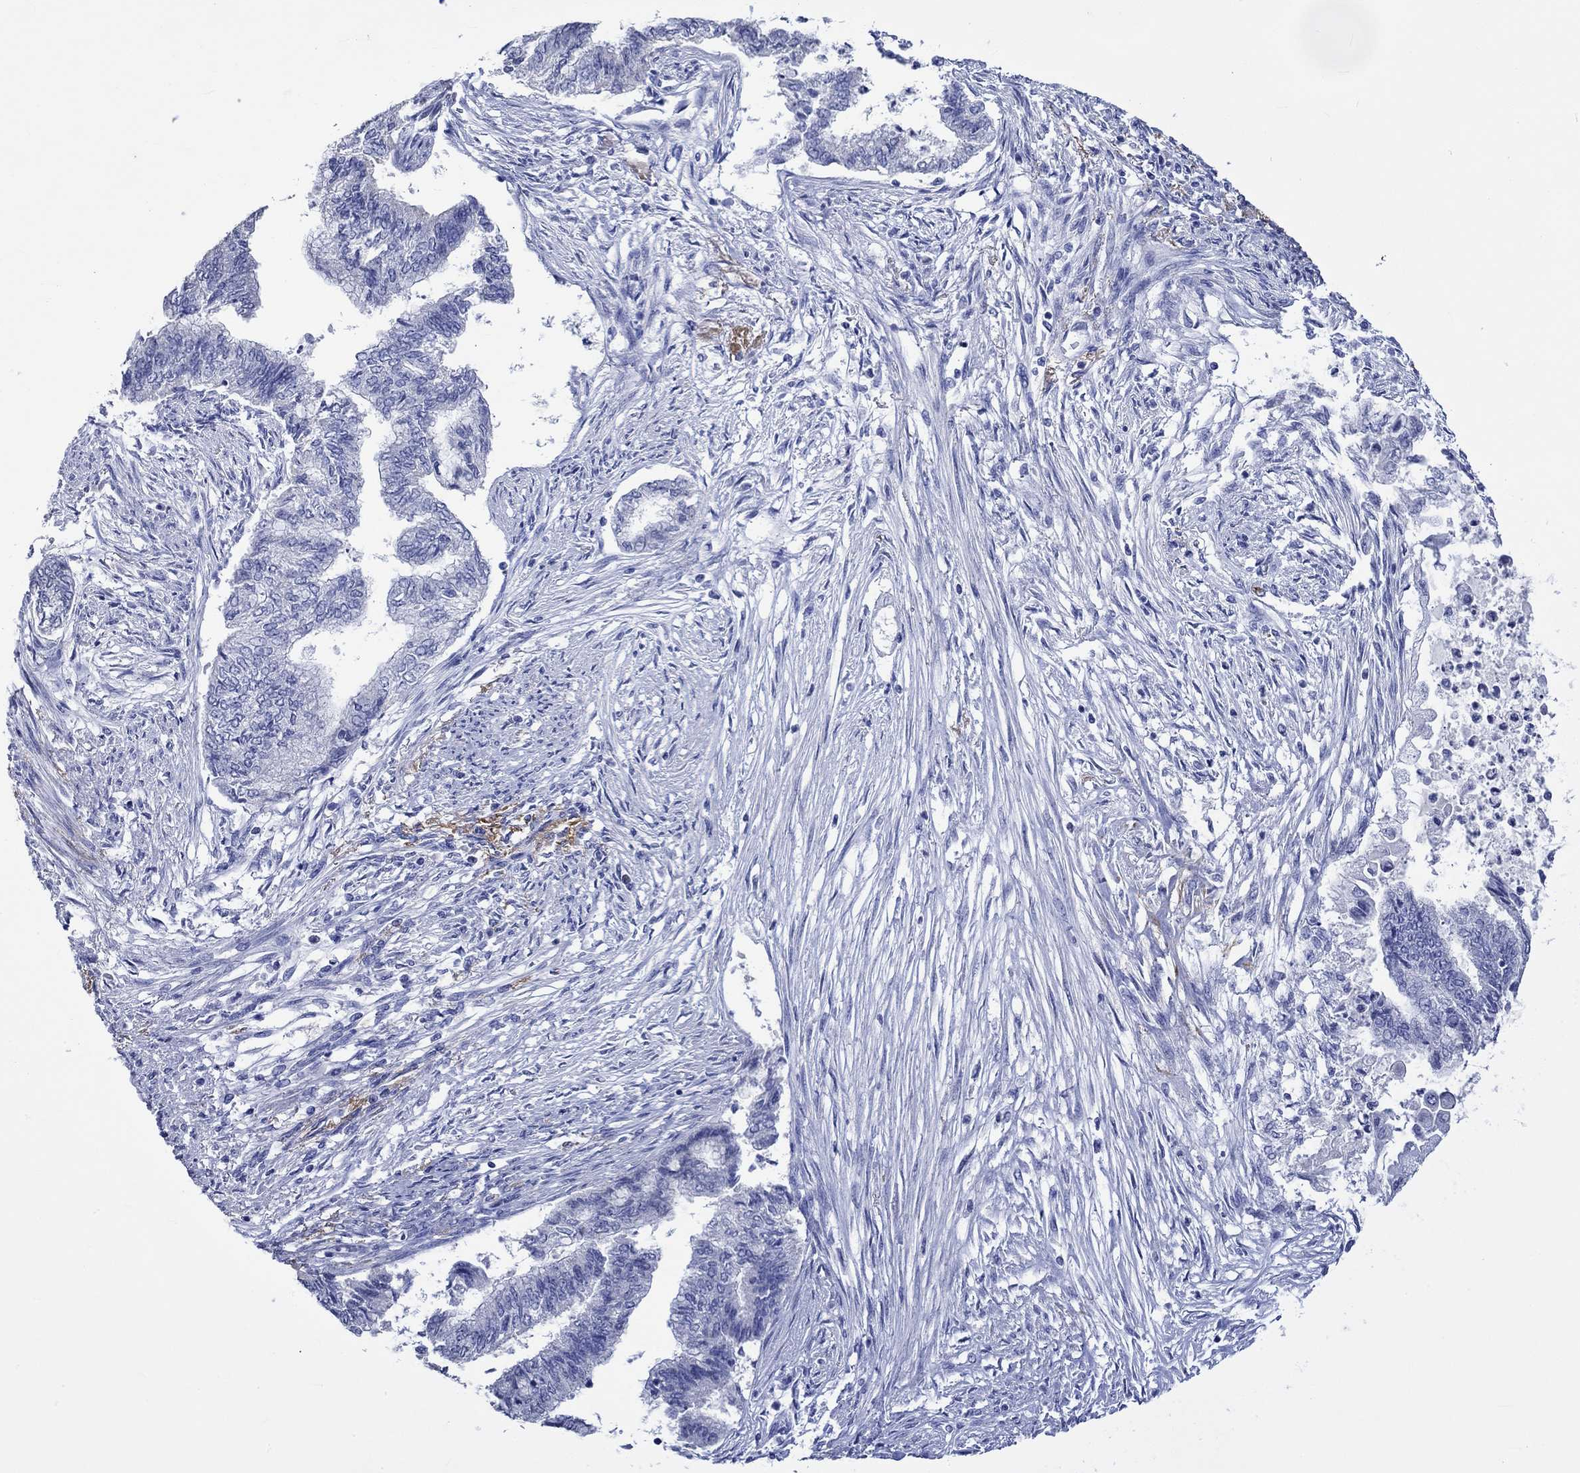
{"staining": {"intensity": "negative", "quantity": "none", "location": "none"}, "tissue": "endometrial cancer", "cell_type": "Tumor cells", "image_type": "cancer", "snomed": [{"axis": "morphology", "description": "Adenocarcinoma, NOS"}, {"axis": "topography", "description": "Endometrium"}], "caption": "The histopathology image demonstrates no significant staining in tumor cells of endometrial cancer.", "gene": "KLHL35", "patient": {"sex": "female", "age": 65}}